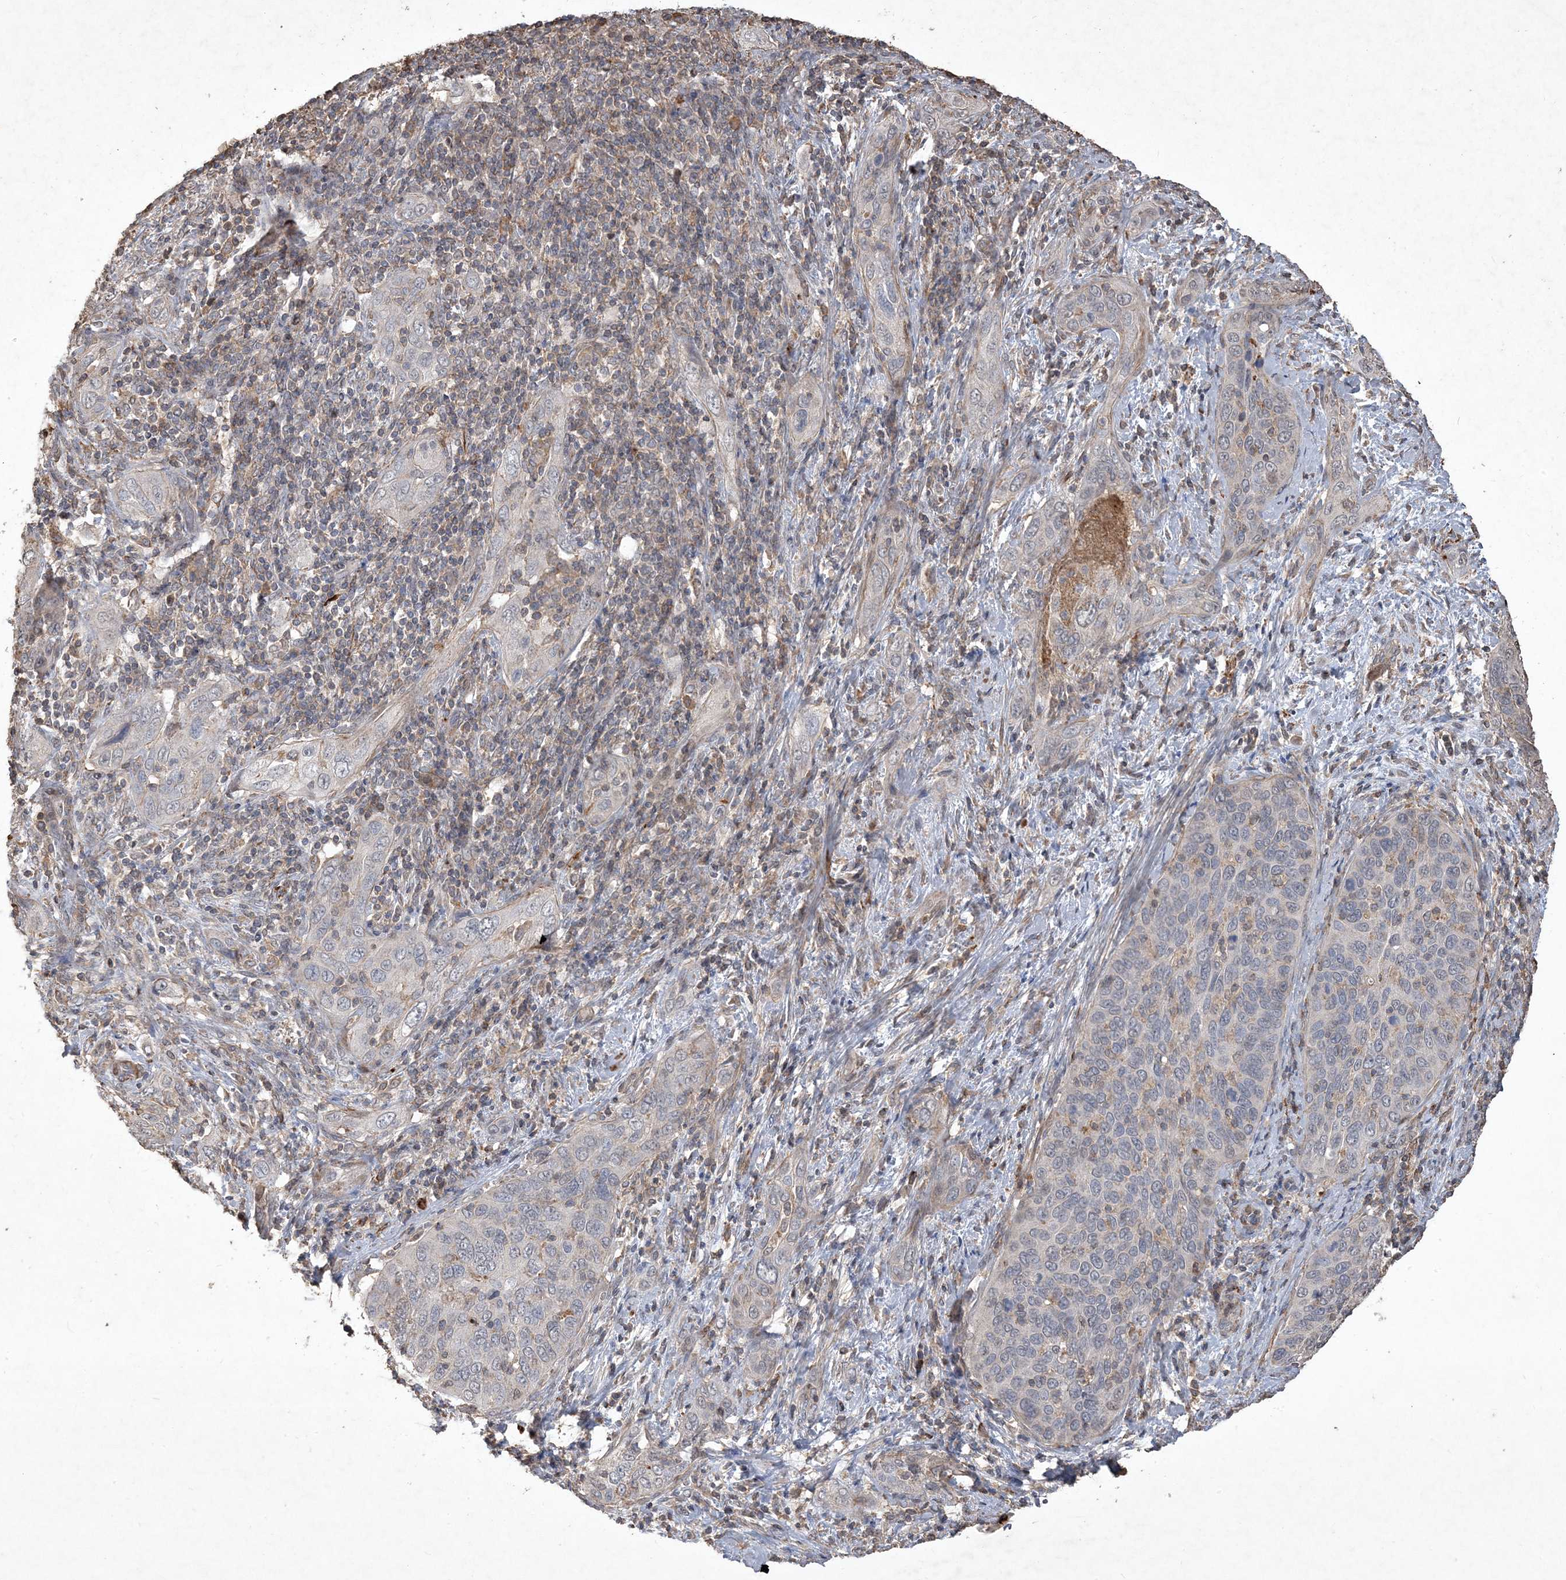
{"staining": {"intensity": "negative", "quantity": "none", "location": "none"}, "tissue": "cervical cancer", "cell_type": "Tumor cells", "image_type": "cancer", "snomed": [{"axis": "morphology", "description": "Squamous cell carcinoma, NOS"}, {"axis": "topography", "description": "Cervix"}], "caption": "A micrograph of human squamous cell carcinoma (cervical) is negative for staining in tumor cells.", "gene": "PRRT3", "patient": {"sex": "female", "age": 60}}